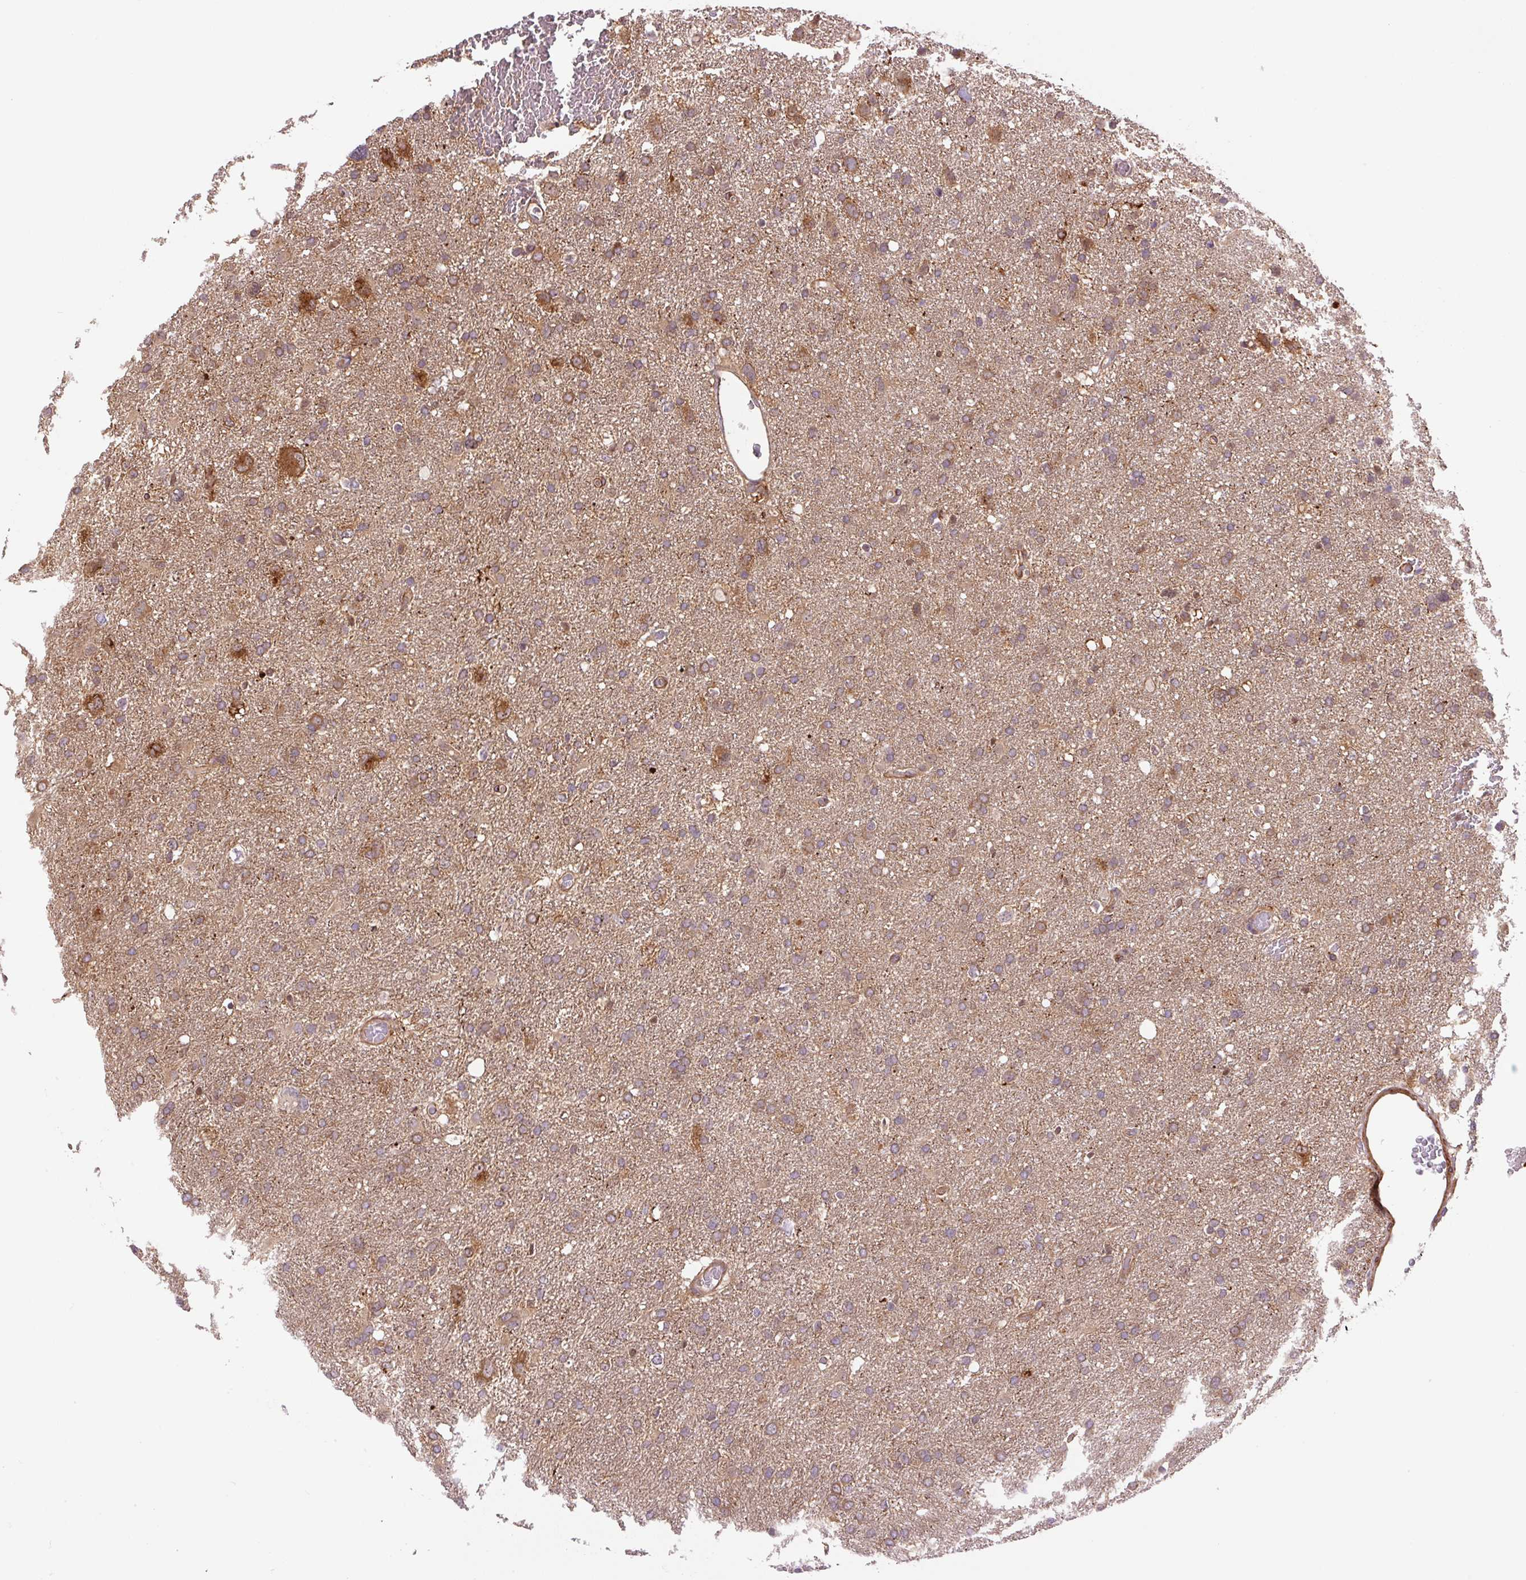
{"staining": {"intensity": "moderate", "quantity": ">75%", "location": "cytoplasmic/membranous"}, "tissue": "glioma", "cell_type": "Tumor cells", "image_type": "cancer", "snomed": [{"axis": "morphology", "description": "Glioma, malignant, High grade"}, {"axis": "topography", "description": "Brain"}], "caption": "Glioma stained with a protein marker reveals moderate staining in tumor cells.", "gene": "SEPTIN10", "patient": {"sex": "male", "age": 61}}